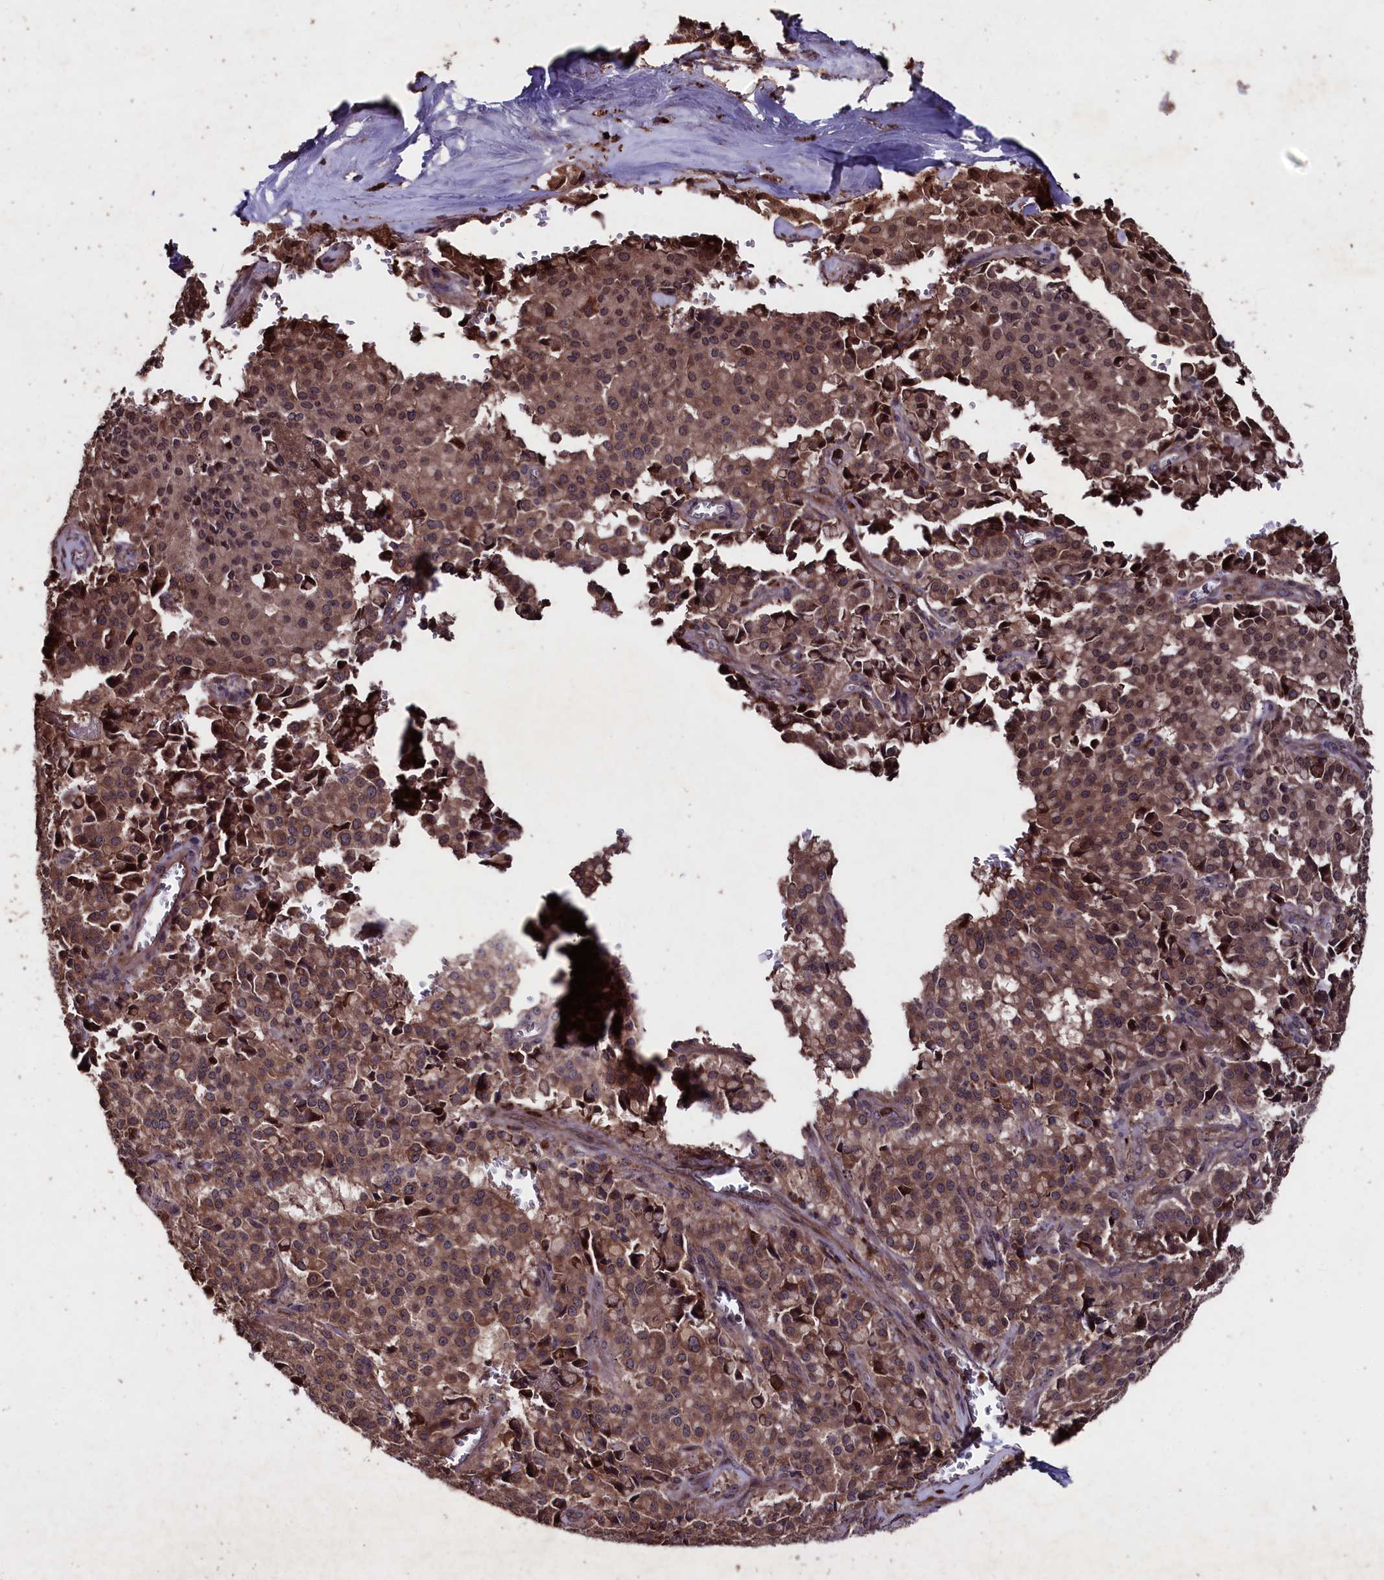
{"staining": {"intensity": "moderate", "quantity": ">75%", "location": "cytoplasmic/membranous,nuclear"}, "tissue": "pancreatic cancer", "cell_type": "Tumor cells", "image_type": "cancer", "snomed": [{"axis": "morphology", "description": "Adenocarcinoma, NOS"}, {"axis": "topography", "description": "Pancreas"}], "caption": "The immunohistochemical stain labels moderate cytoplasmic/membranous and nuclear staining in tumor cells of pancreatic cancer (adenocarcinoma) tissue.", "gene": "MYO1H", "patient": {"sex": "male", "age": 65}}